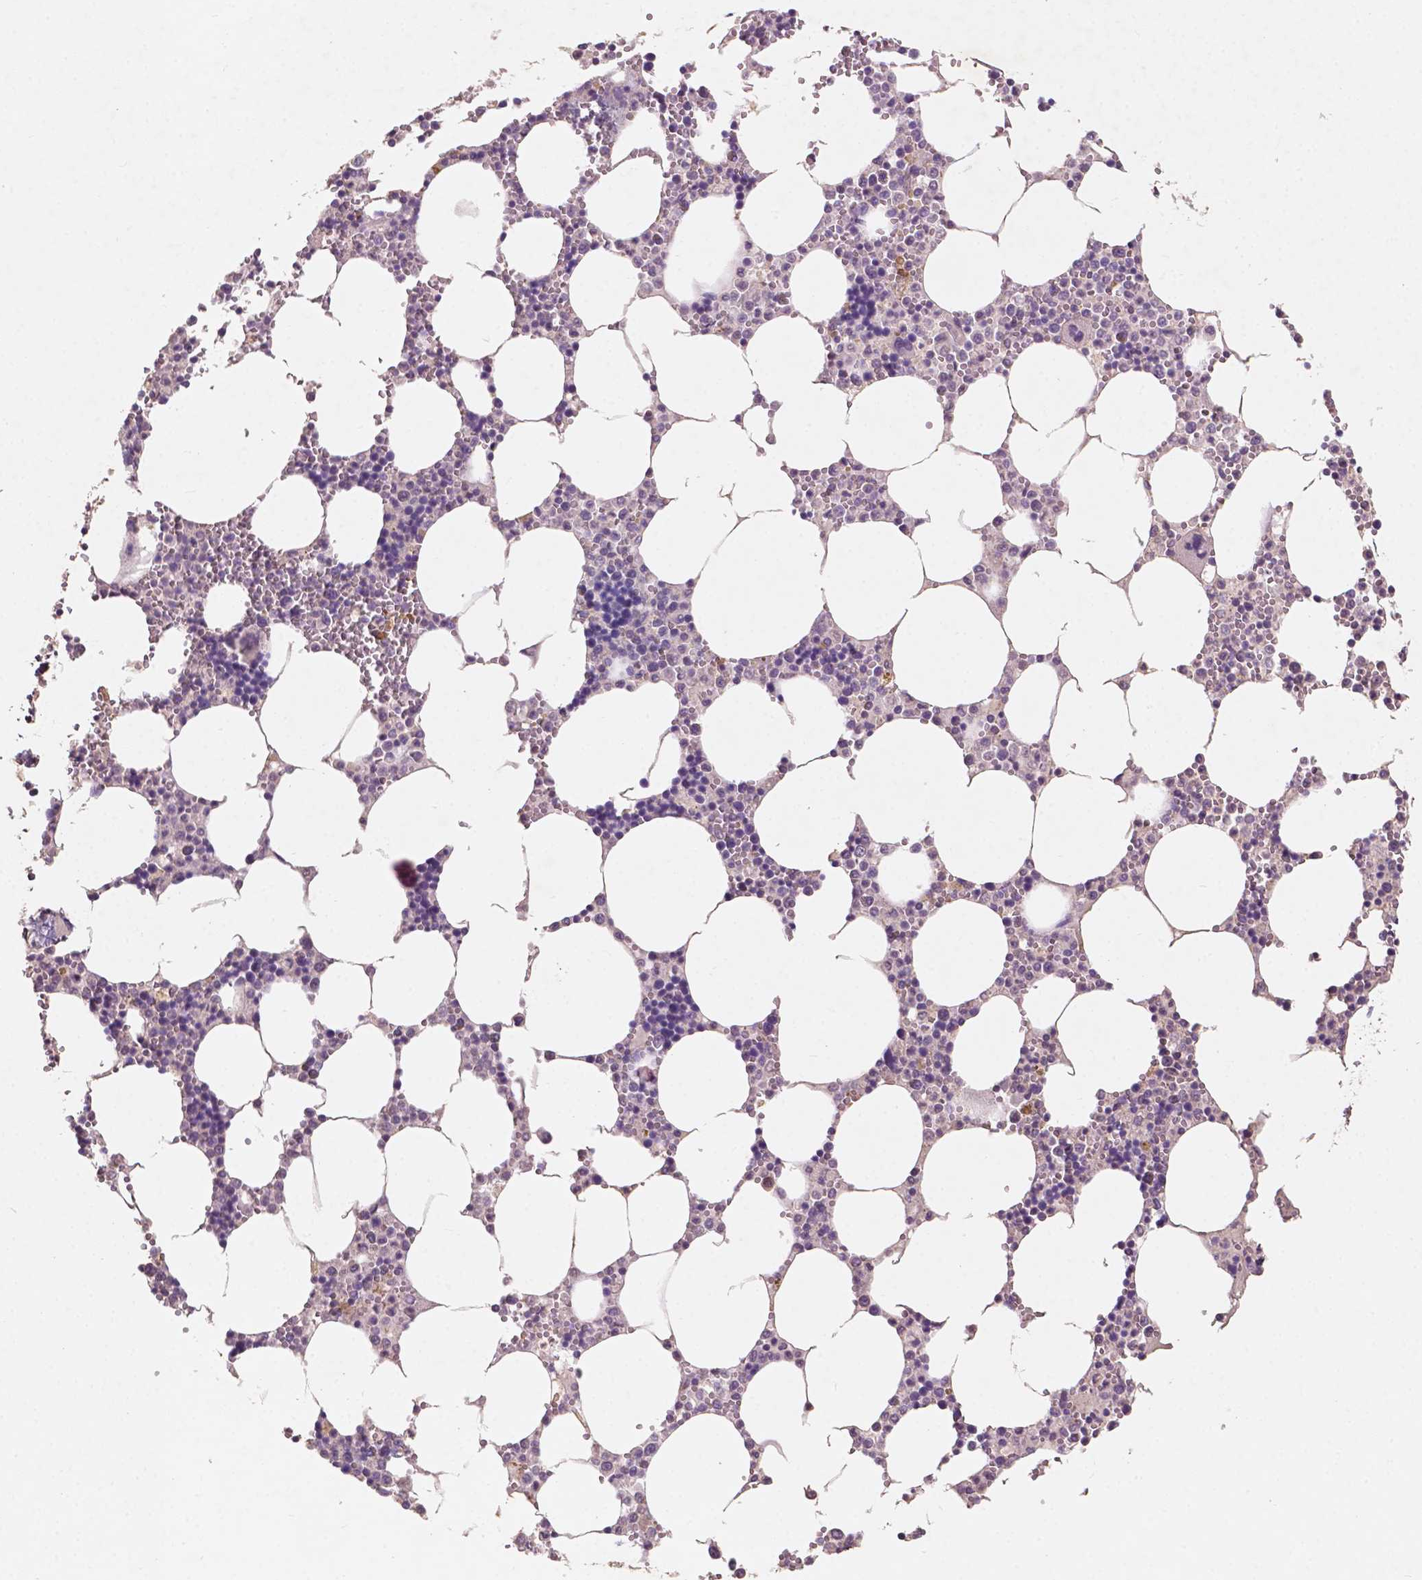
{"staining": {"intensity": "weak", "quantity": "<25%", "location": "cytoplasmic/membranous"}, "tissue": "bone marrow", "cell_type": "Hematopoietic cells", "image_type": "normal", "snomed": [{"axis": "morphology", "description": "Normal tissue, NOS"}, {"axis": "topography", "description": "Bone marrow"}], "caption": "The immunohistochemistry histopathology image has no significant staining in hematopoietic cells of bone marrow. The staining is performed using DAB brown chromogen with nuclei counter-stained in using hematoxylin.", "gene": "CHPT1", "patient": {"sex": "male", "age": 54}}